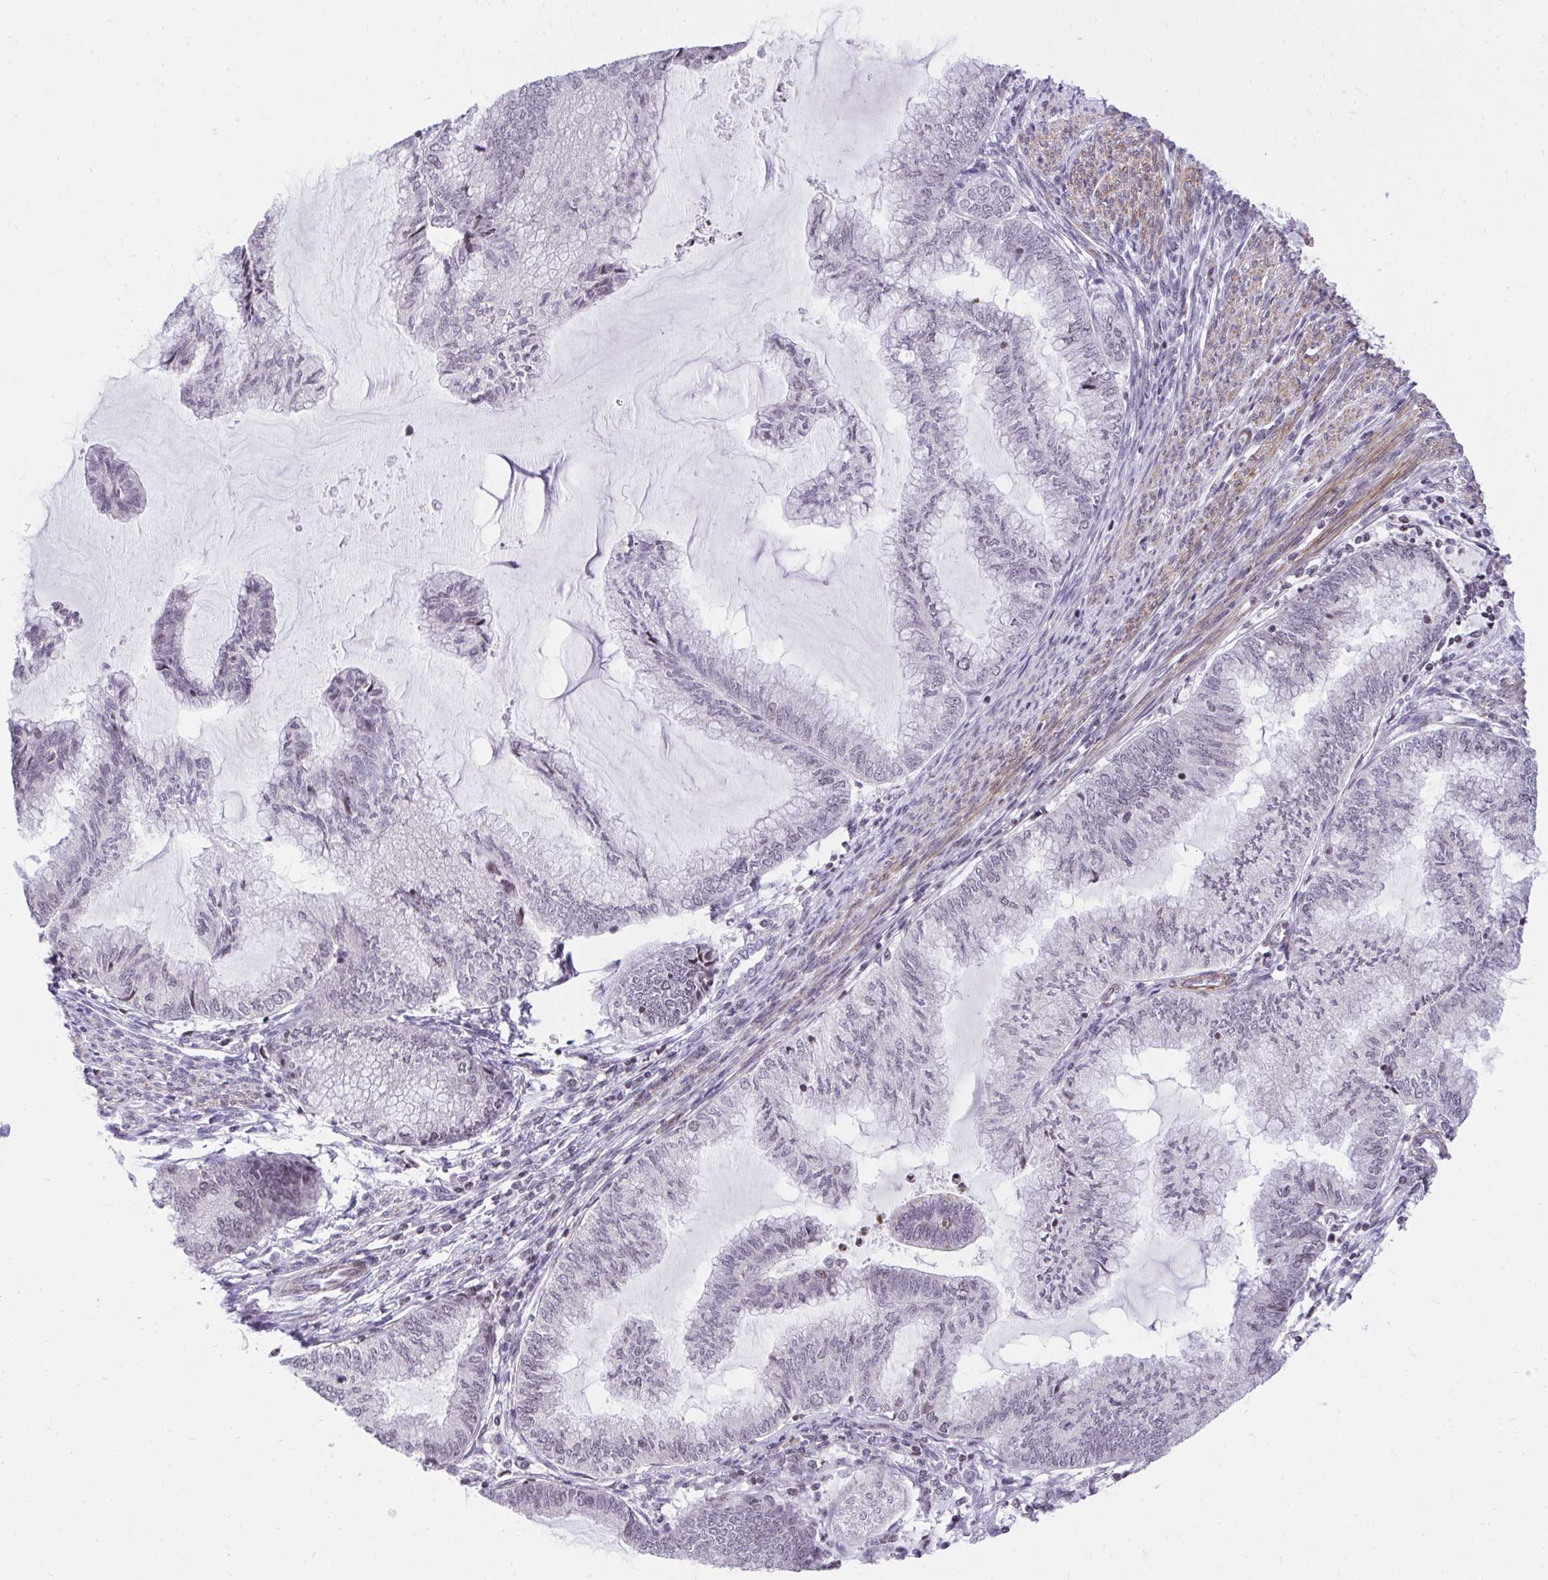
{"staining": {"intensity": "negative", "quantity": "none", "location": "none"}, "tissue": "endometrial cancer", "cell_type": "Tumor cells", "image_type": "cancer", "snomed": [{"axis": "morphology", "description": "Adenocarcinoma, NOS"}, {"axis": "topography", "description": "Endometrium"}], "caption": "DAB (3,3'-diaminobenzidine) immunohistochemical staining of endometrial cancer (adenocarcinoma) demonstrates no significant positivity in tumor cells.", "gene": "KCNN4", "patient": {"sex": "female", "age": 79}}